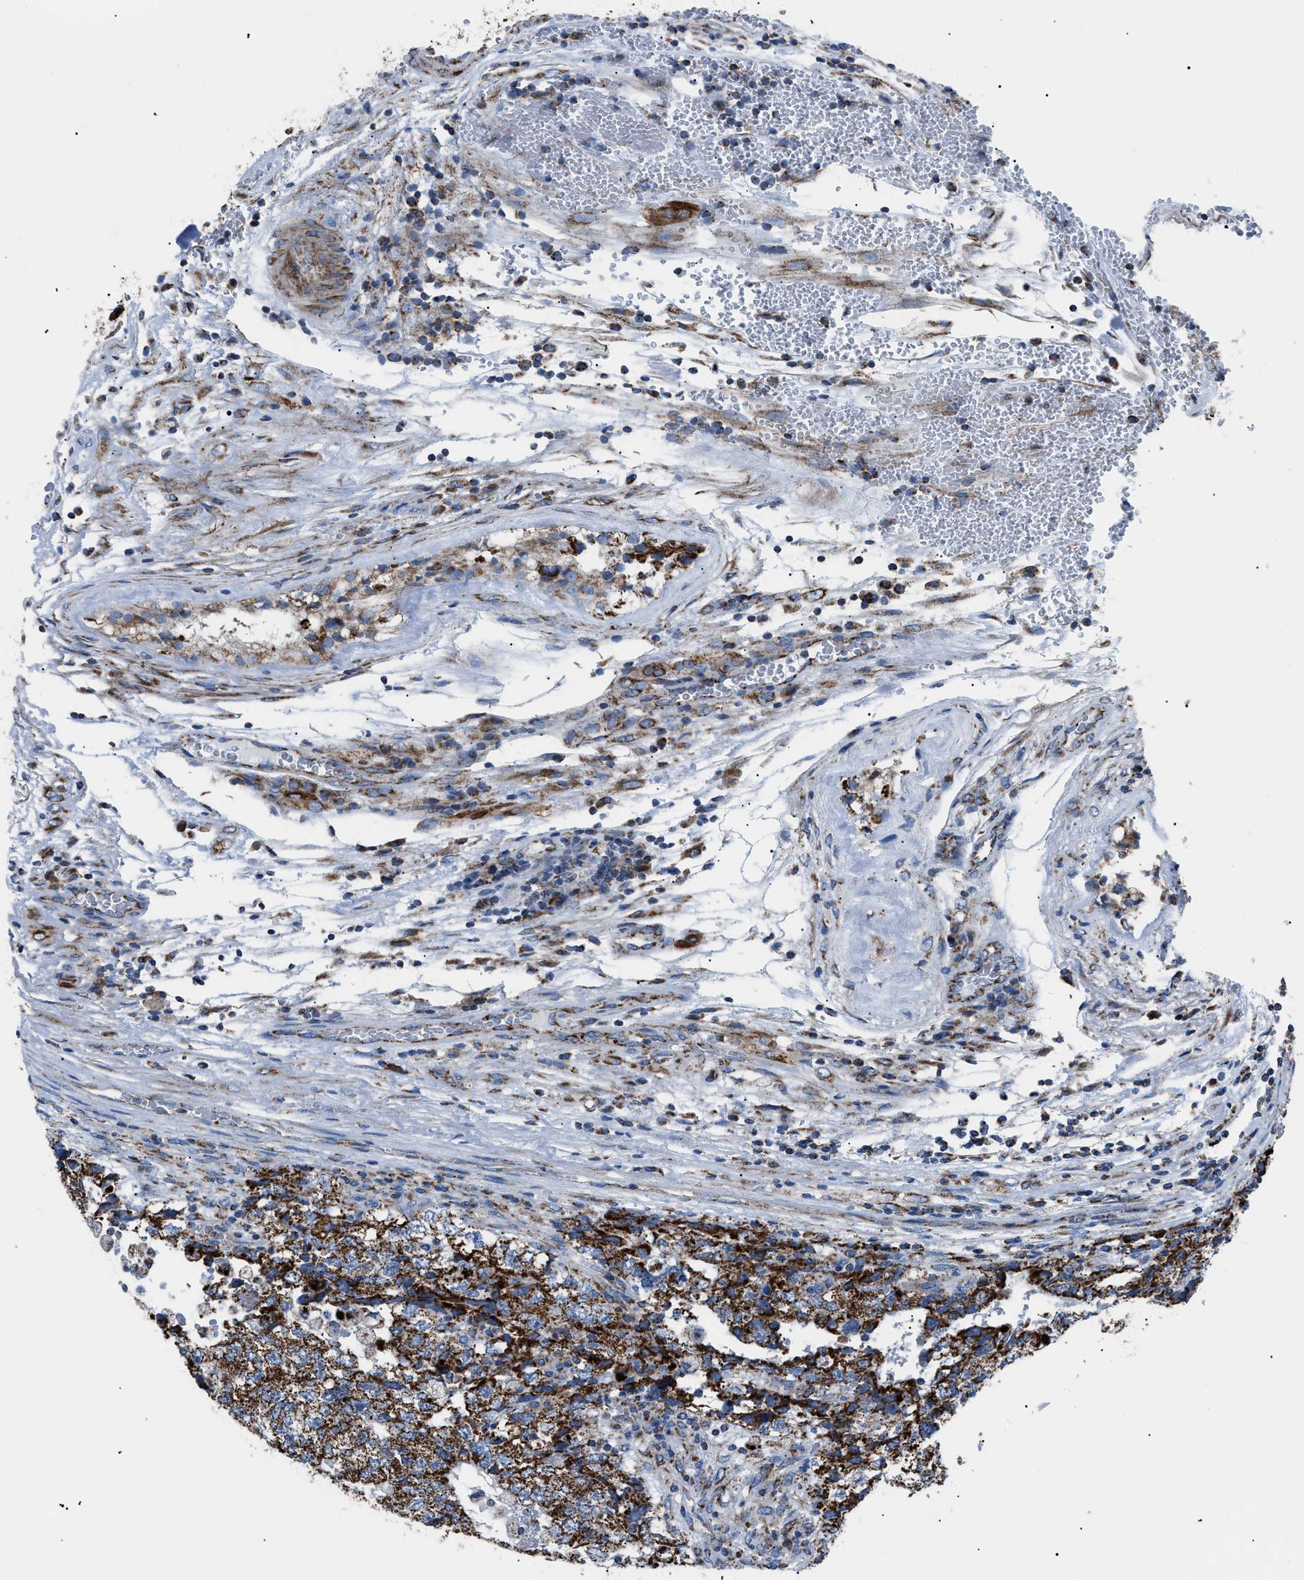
{"staining": {"intensity": "strong", "quantity": ">75%", "location": "cytoplasmic/membranous"}, "tissue": "testis cancer", "cell_type": "Tumor cells", "image_type": "cancer", "snomed": [{"axis": "morphology", "description": "Carcinoma, Embryonal, NOS"}, {"axis": "topography", "description": "Testis"}], "caption": "Strong cytoplasmic/membranous positivity is seen in about >75% of tumor cells in testis cancer.", "gene": "PHB2", "patient": {"sex": "male", "age": 36}}